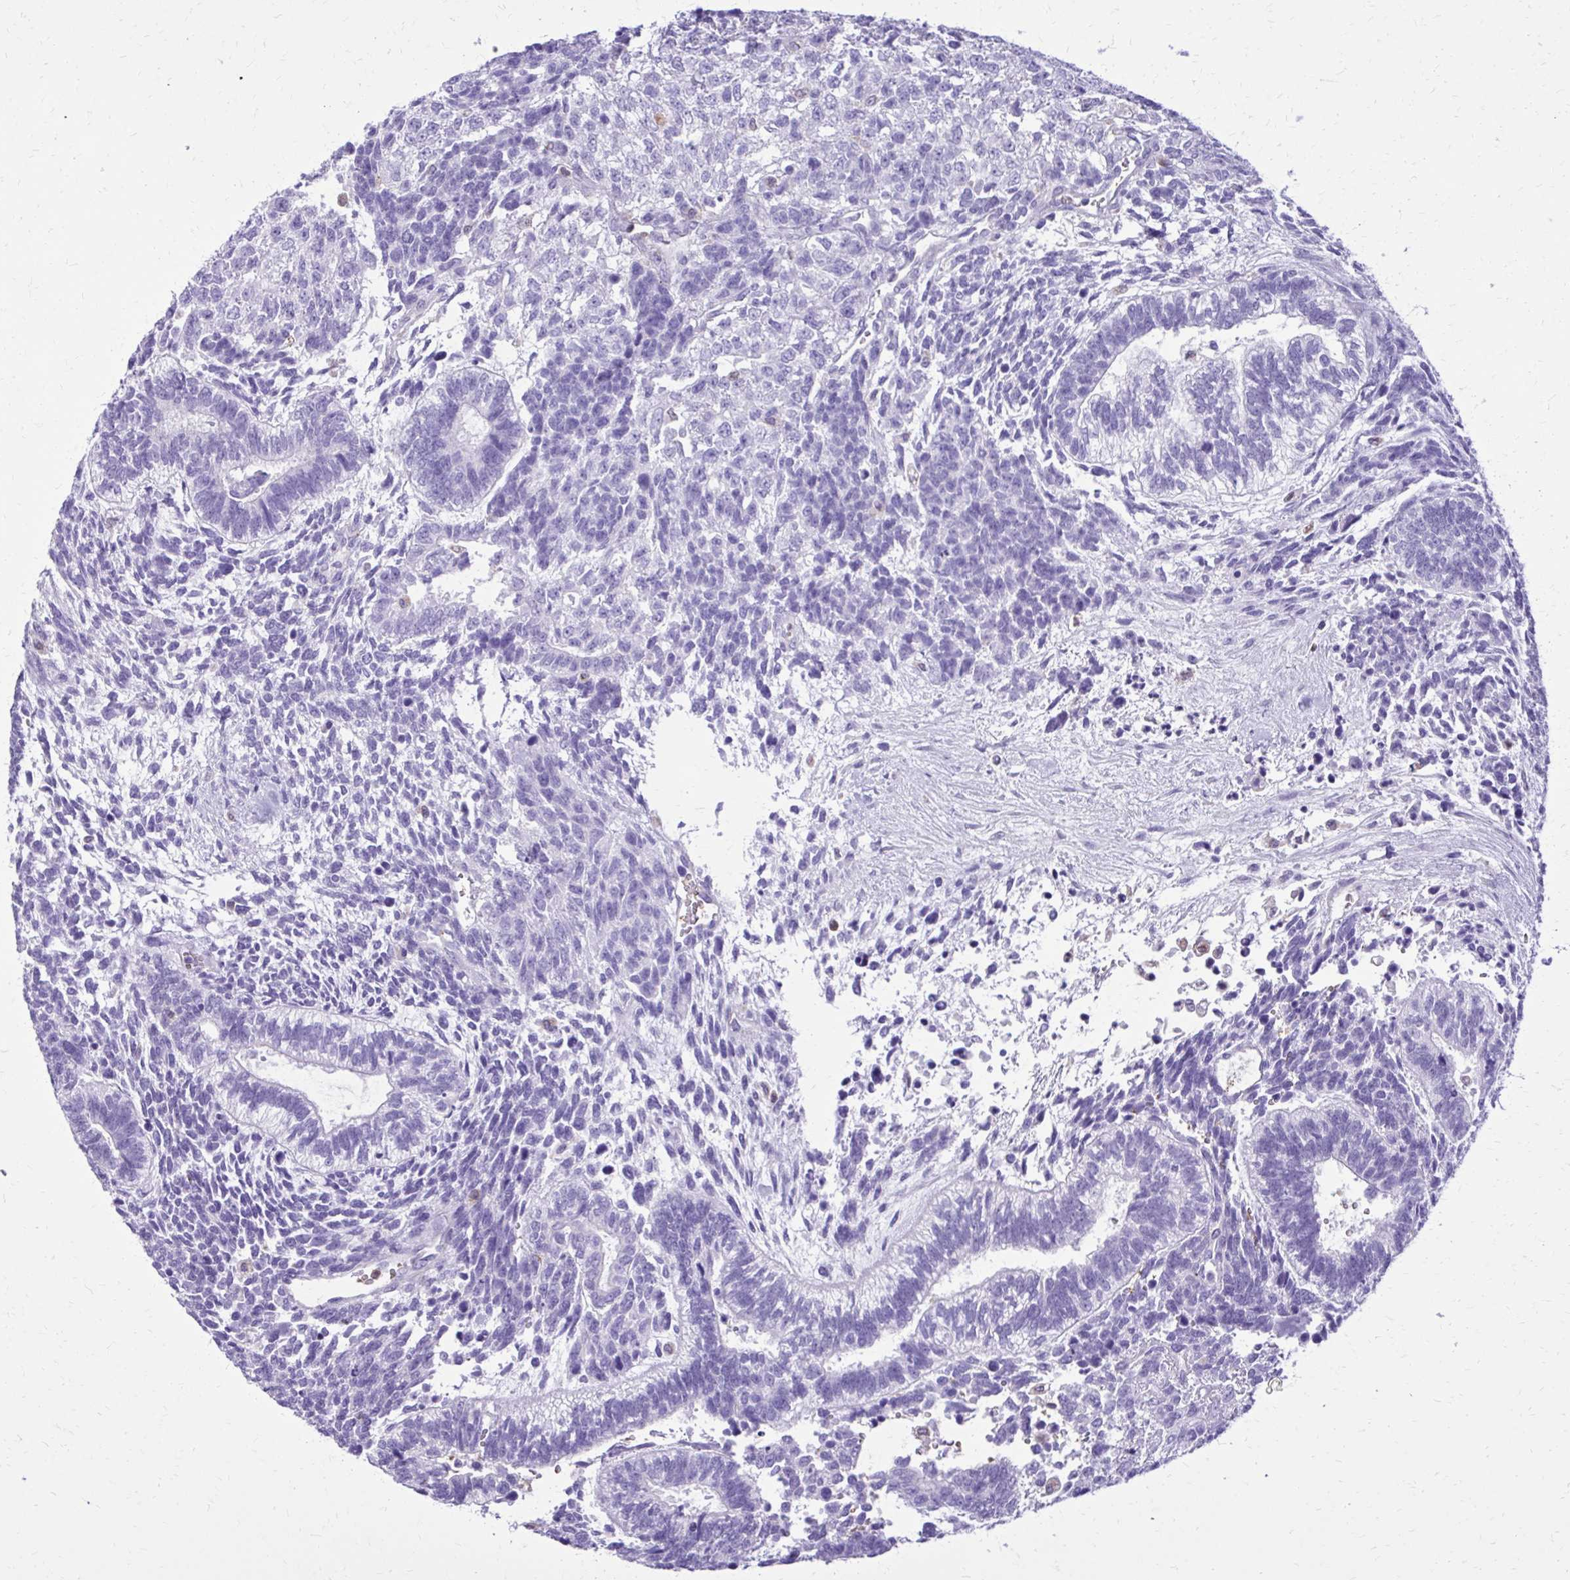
{"staining": {"intensity": "negative", "quantity": "none", "location": "none"}, "tissue": "testis cancer", "cell_type": "Tumor cells", "image_type": "cancer", "snomed": [{"axis": "morphology", "description": "Carcinoma, Embryonal, NOS"}, {"axis": "topography", "description": "Testis"}], "caption": "This is an IHC photomicrograph of human embryonal carcinoma (testis). There is no positivity in tumor cells.", "gene": "CAT", "patient": {"sex": "male", "age": 23}}